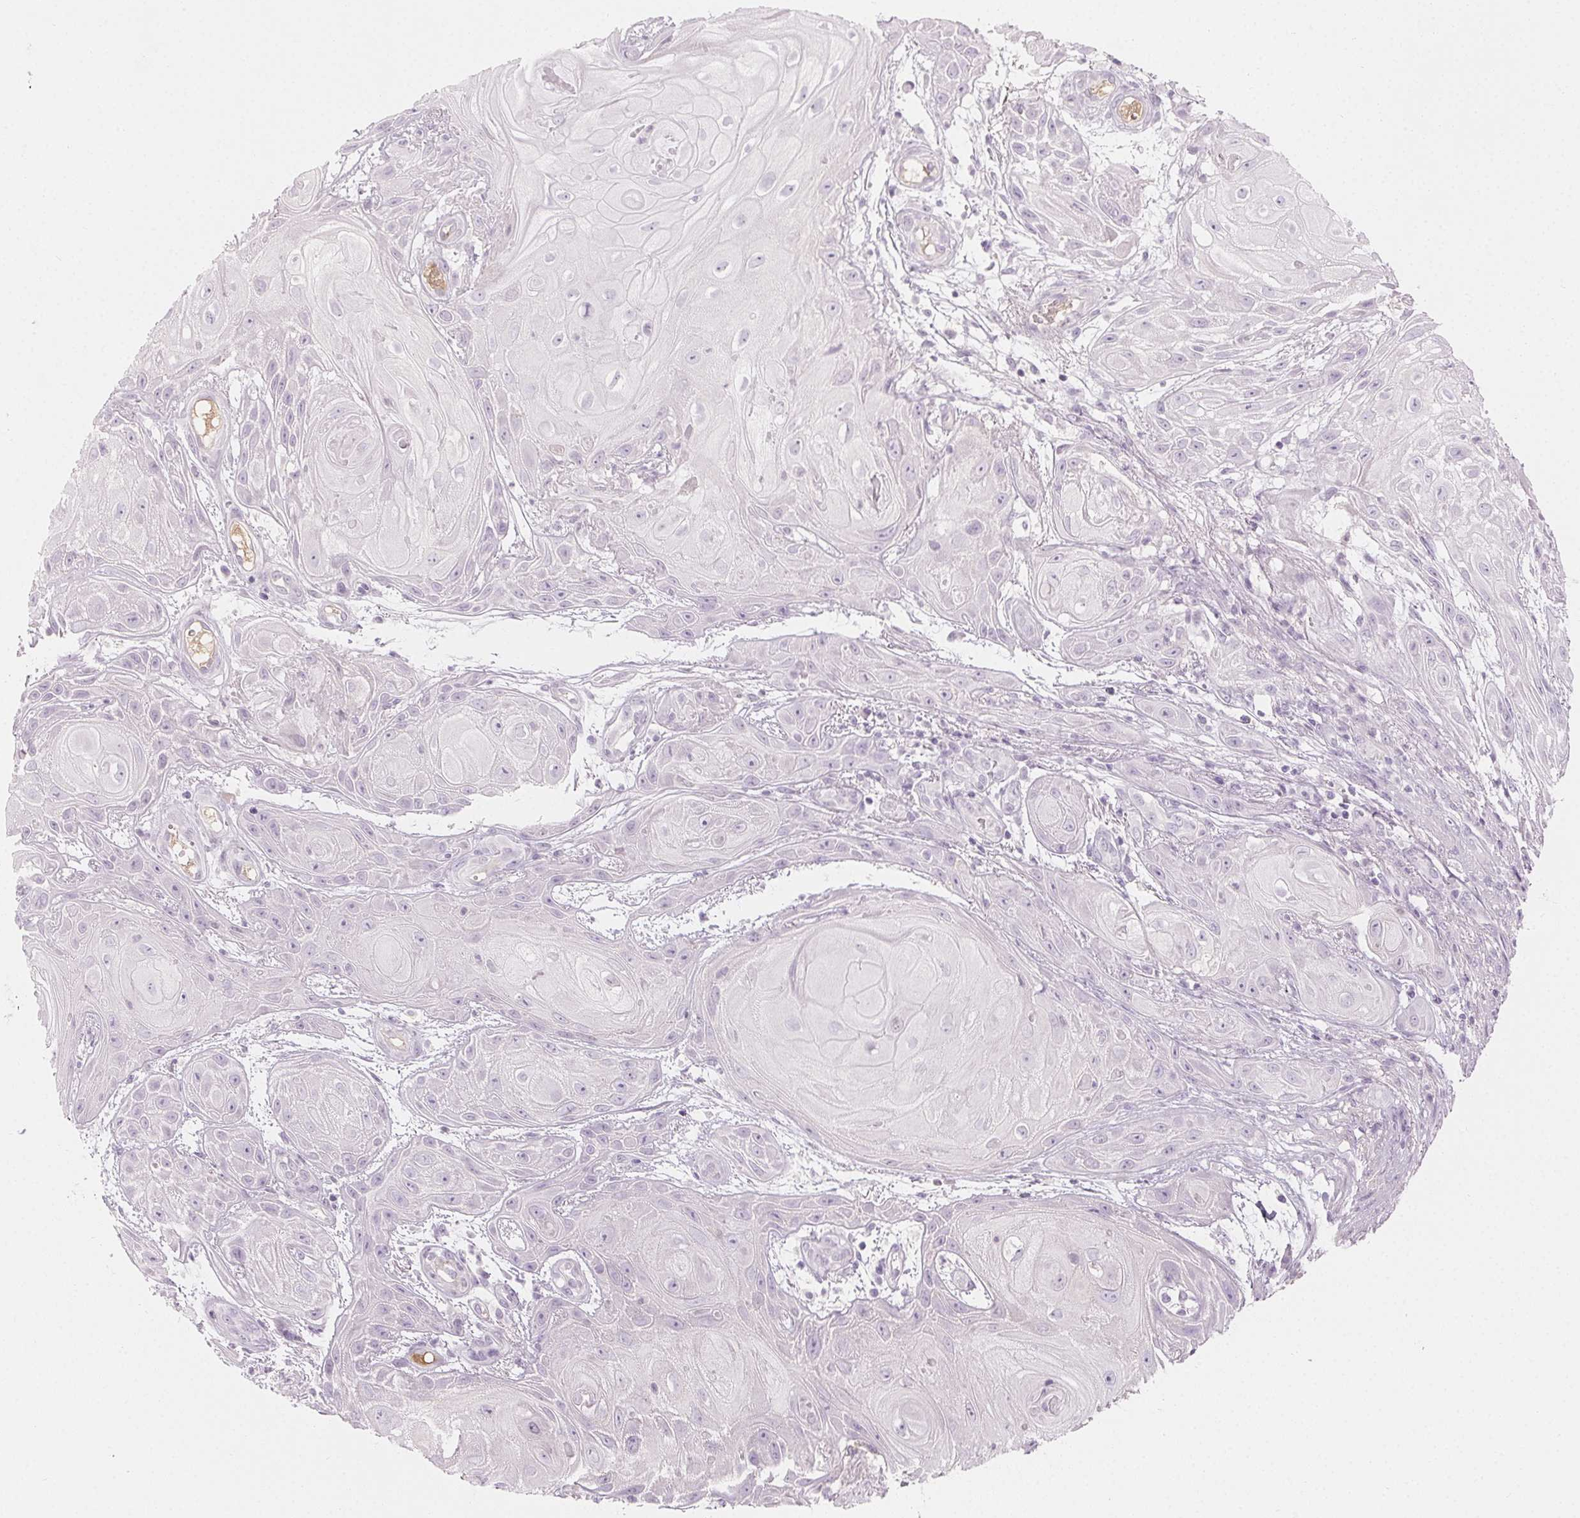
{"staining": {"intensity": "negative", "quantity": "none", "location": "none"}, "tissue": "skin cancer", "cell_type": "Tumor cells", "image_type": "cancer", "snomed": [{"axis": "morphology", "description": "Squamous cell carcinoma, NOS"}, {"axis": "topography", "description": "Skin"}], "caption": "Human skin cancer (squamous cell carcinoma) stained for a protein using immunohistochemistry (IHC) shows no expression in tumor cells.", "gene": "AFM", "patient": {"sex": "male", "age": 62}}